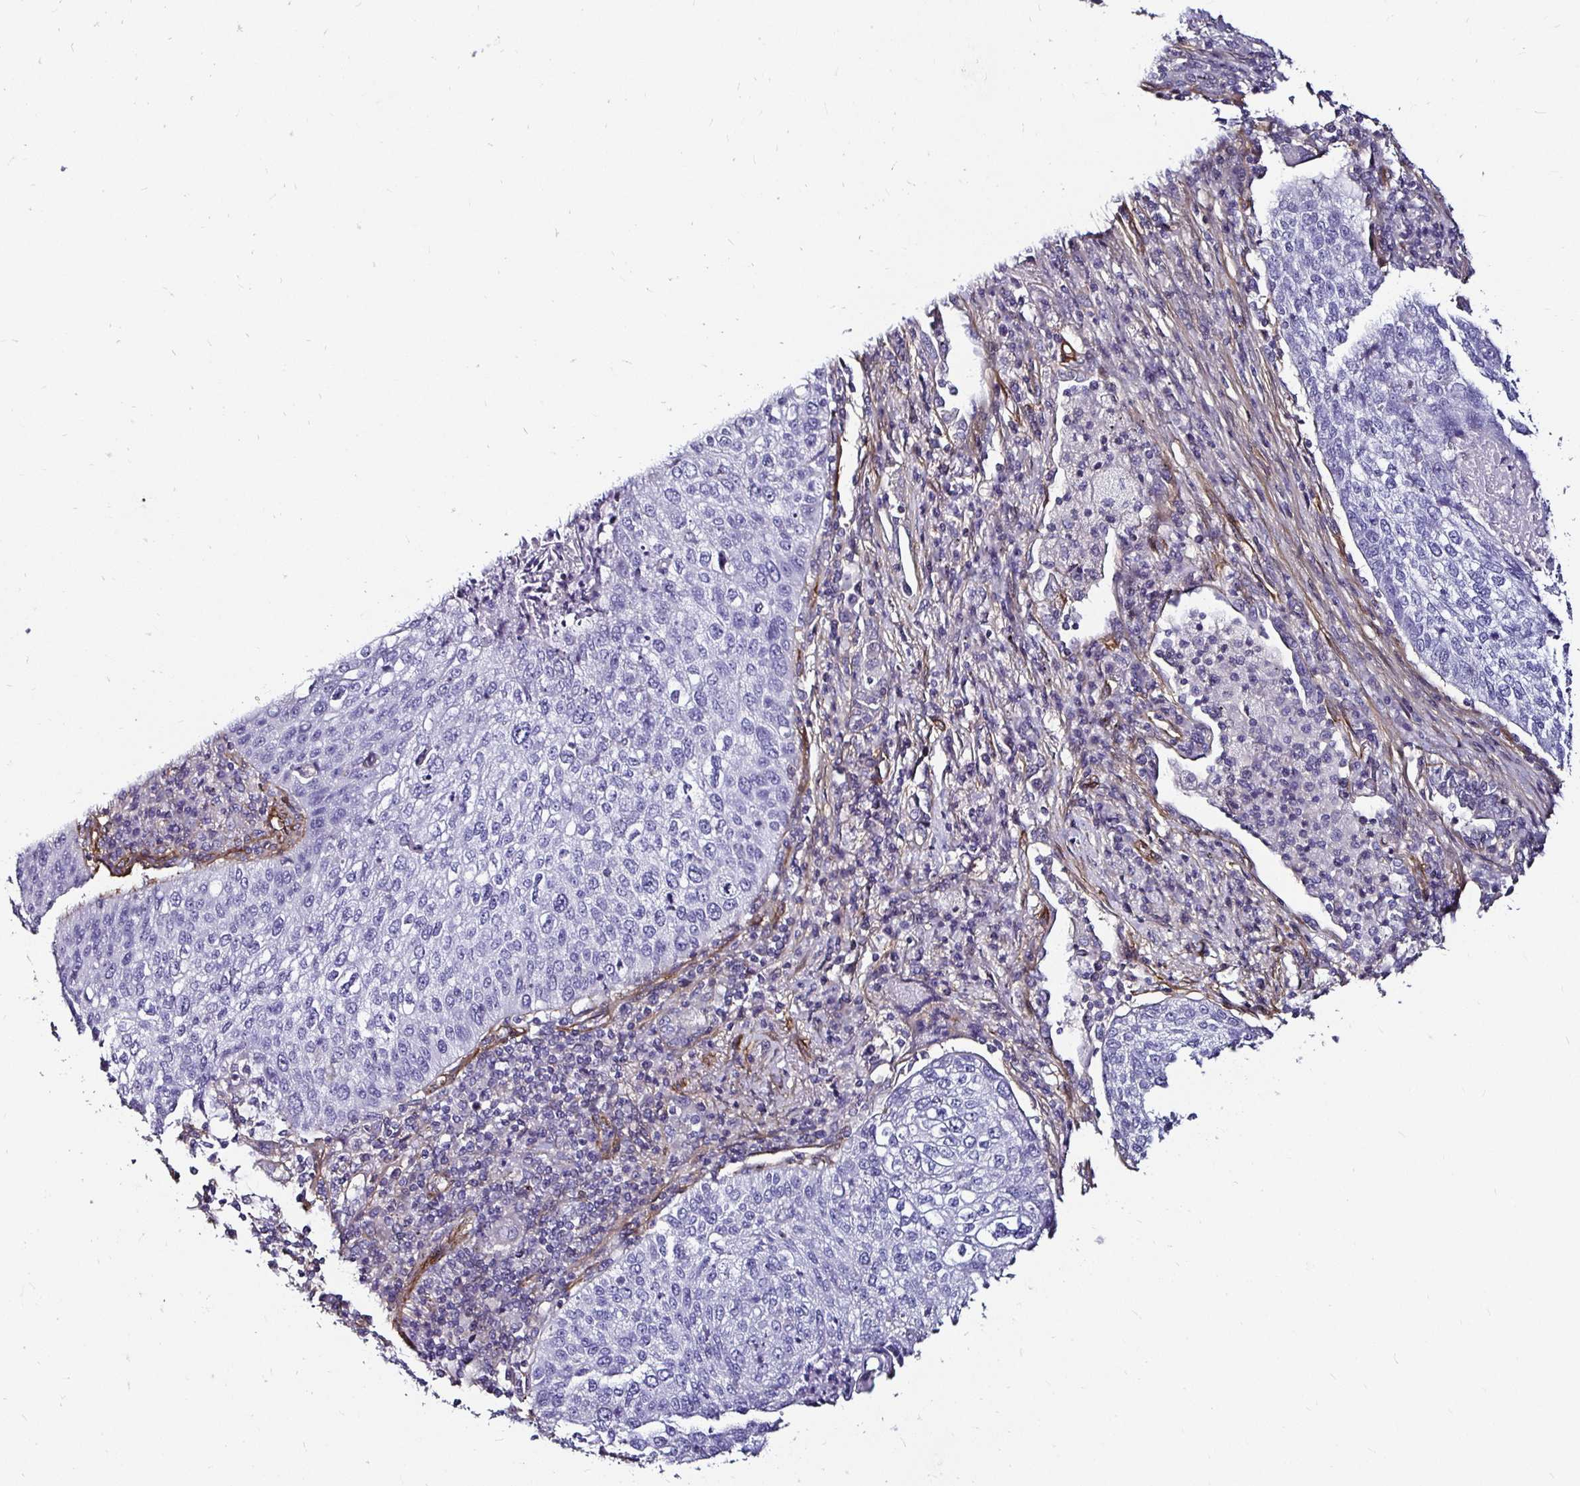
{"staining": {"intensity": "negative", "quantity": "none", "location": "none"}, "tissue": "lung cancer", "cell_type": "Tumor cells", "image_type": "cancer", "snomed": [{"axis": "morphology", "description": "Squamous cell carcinoma, NOS"}, {"axis": "topography", "description": "Lung"}], "caption": "An IHC micrograph of squamous cell carcinoma (lung) is shown. There is no staining in tumor cells of squamous cell carcinoma (lung).", "gene": "ITGB1", "patient": {"sex": "male", "age": 63}}